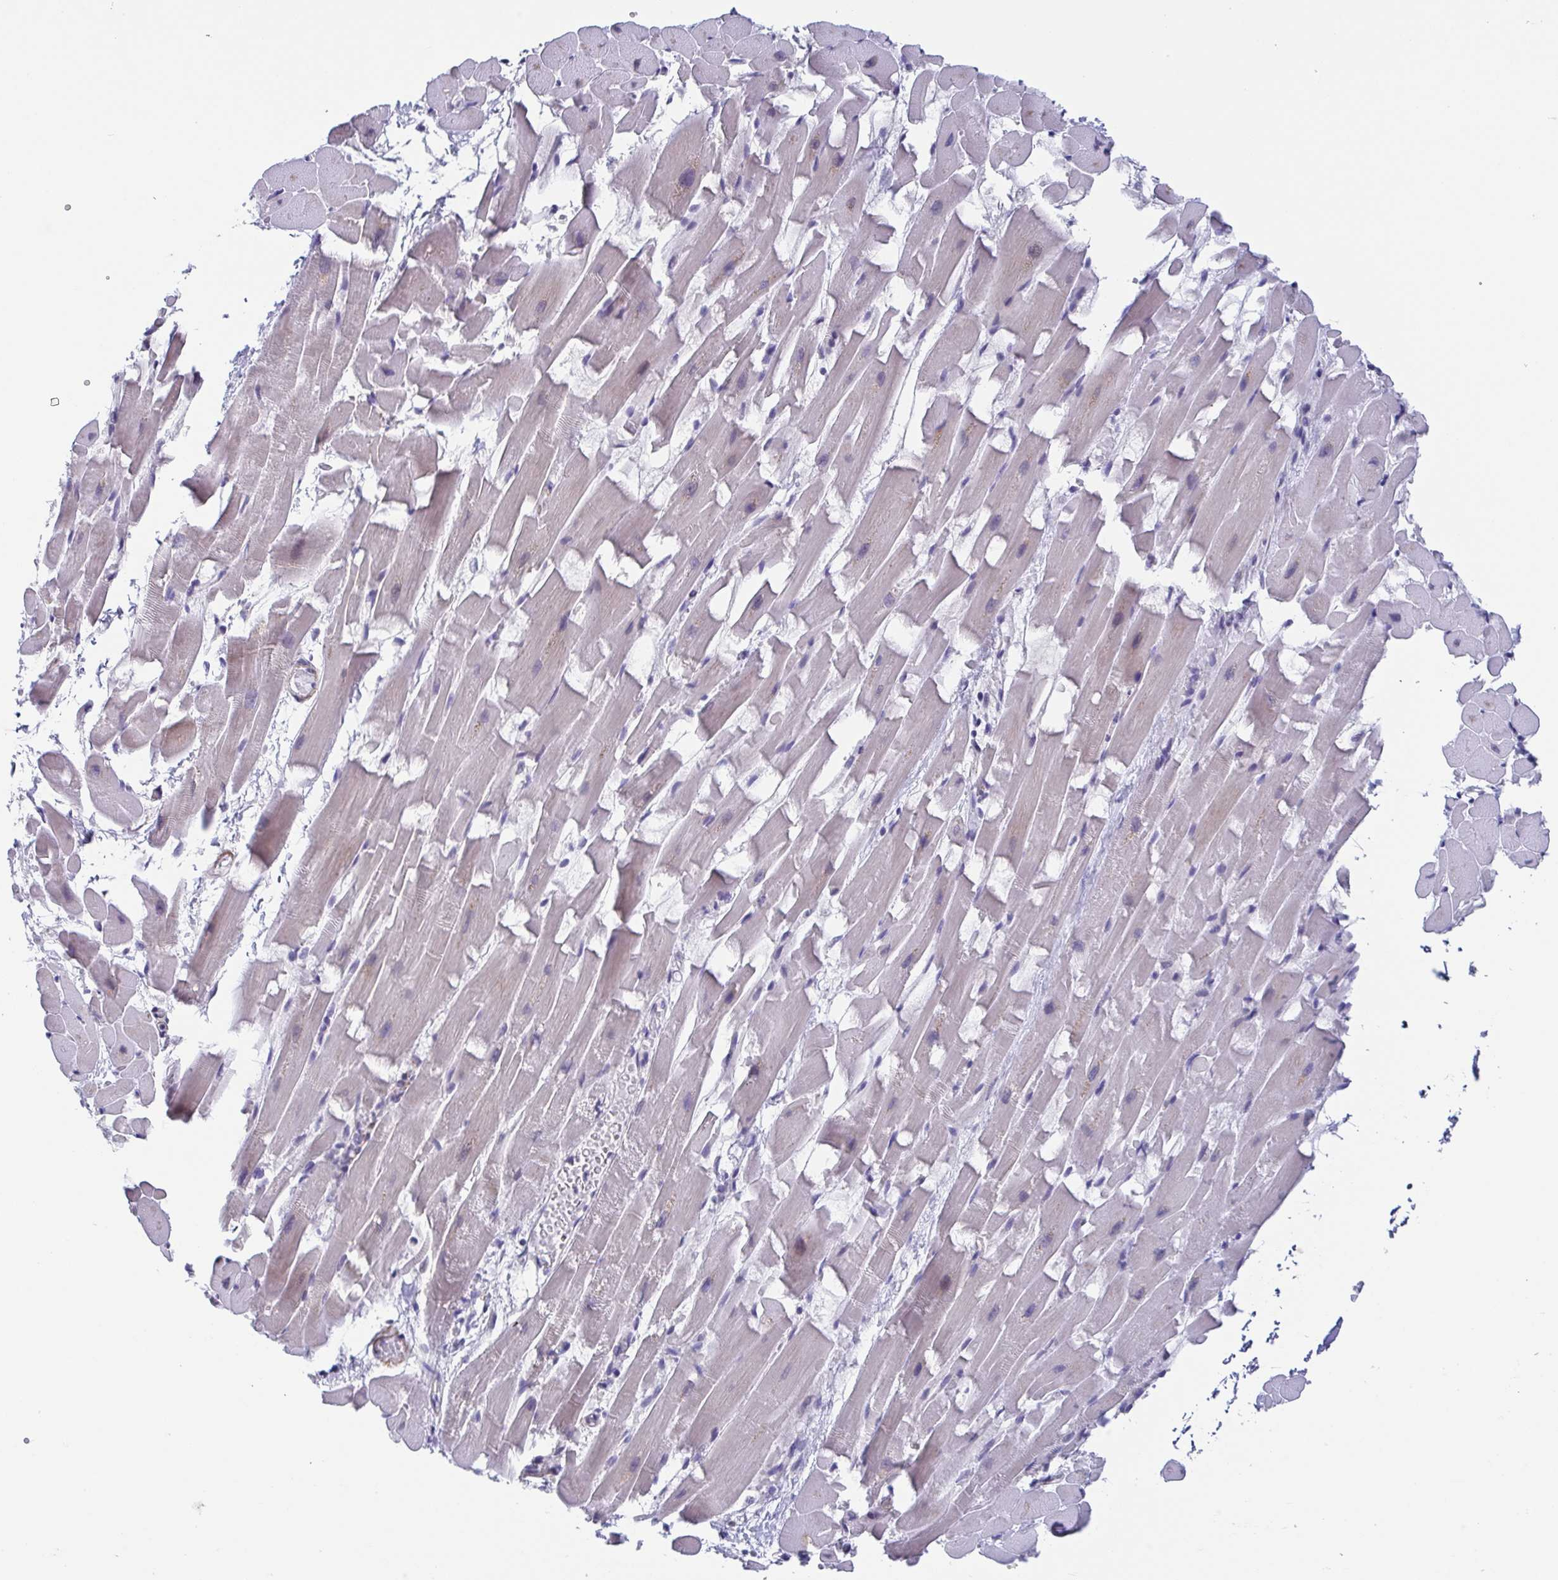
{"staining": {"intensity": "negative", "quantity": "none", "location": "none"}, "tissue": "heart muscle", "cell_type": "Cardiomyocytes", "image_type": "normal", "snomed": [{"axis": "morphology", "description": "Normal tissue, NOS"}, {"axis": "topography", "description": "Heart"}], "caption": "The image shows no significant staining in cardiomyocytes of heart muscle.", "gene": "TMEM92", "patient": {"sex": "male", "age": 37}}